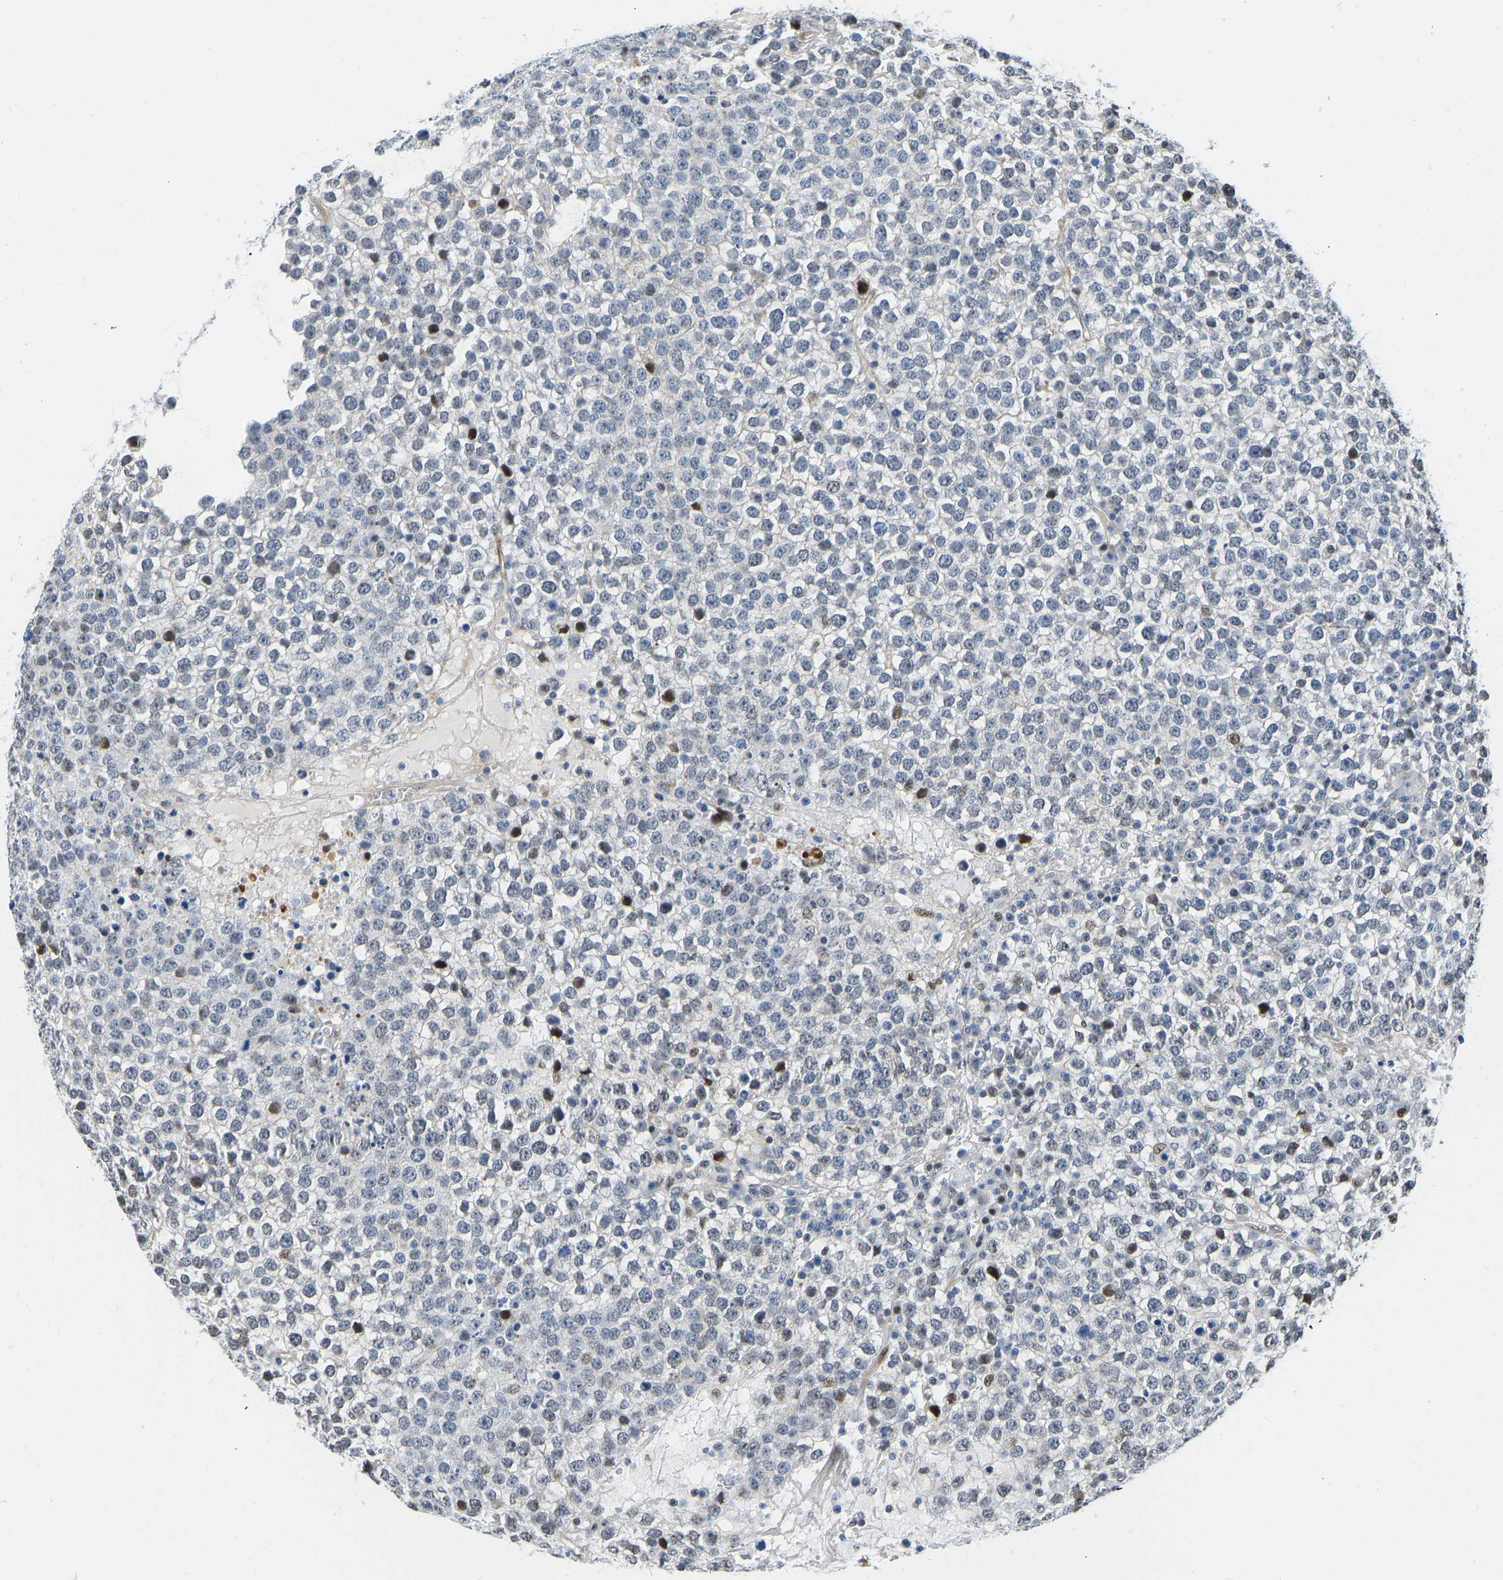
{"staining": {"intensity": "moderate", "quantity": "<25%", "location": "nuclear"}, "tissue": "testis cancer", "cell_type": "Tumor cells", "image_type": "cancer", "snomed": [{"axis": "morphology", "description": "Seminoma, NOS"}, {"axis": "topography", "description": "Testis"}], "caption": "Moderate nuclear protein positivity is appreciated in approximately <25% of tumor cells in testis seminoma. The staining was performed using DAB (3,3'-diaminobenzidine) to visualize the protein expression in brown, while the nuclei were stained in blue with hematoxylin (Magnification: 20x).", "gene": "HDAC5", "patient": {"sex": "male", "age": 65}}